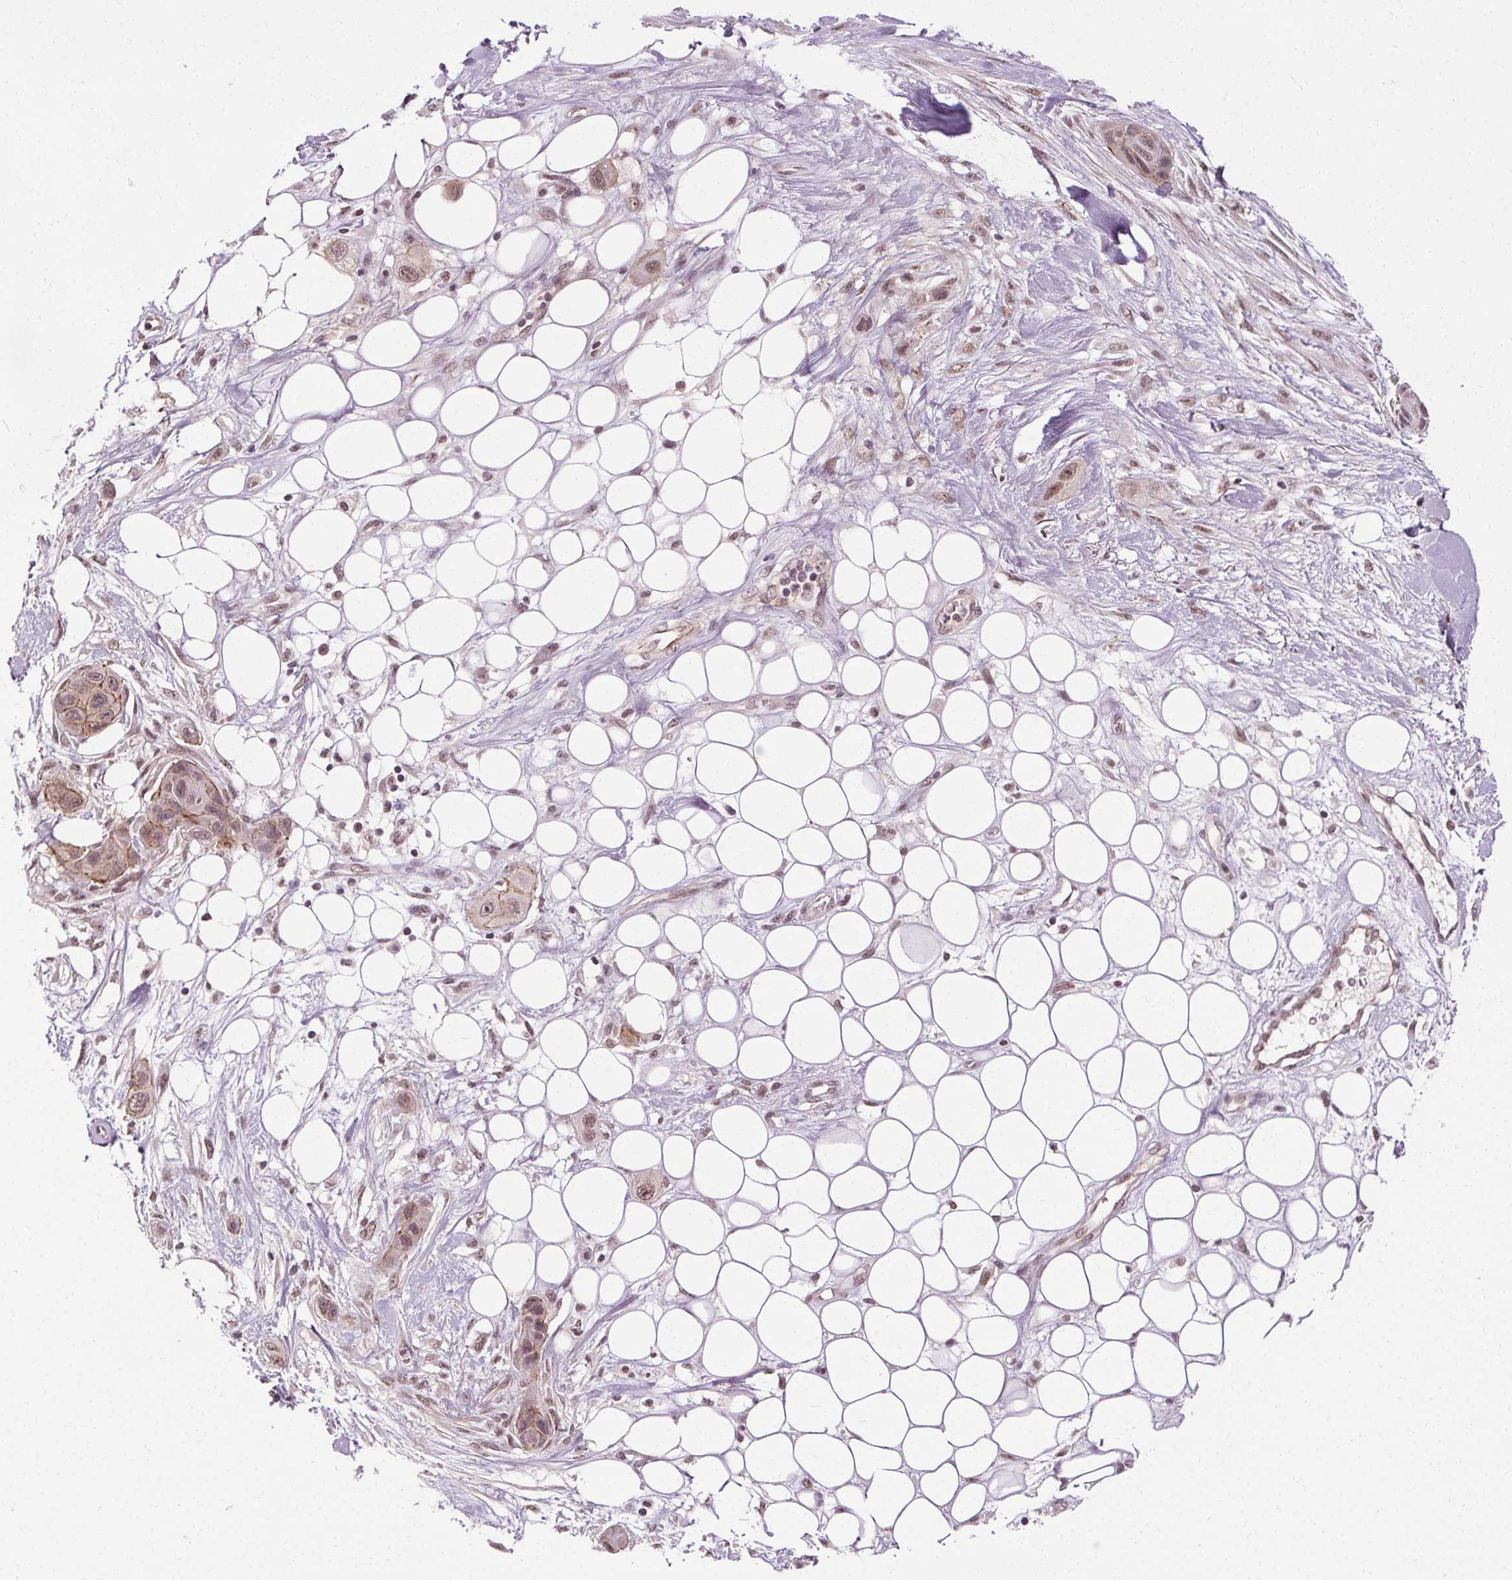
{"staining": {"intensity": "moderate", "quantity": ">75%", "location": "nuclear"}, "tissue": "skin cancer", "cell_type": "Tumor cells", "image_type": "cancer", "snomed": [{"axis": "morphology", "description": "Squamous cell carcinoma, NOS"}, {"axis": "topography", "description": "Skin"}], "caption": "The photomicrograph shows a brown stain indicating the presence of a protein in the nuclear of tumor cells in squamous cell carcinoma (skin). Nuclei are stained in blue.", "gene": "MED6", "patient": {"sex": "male", "age": 79}}